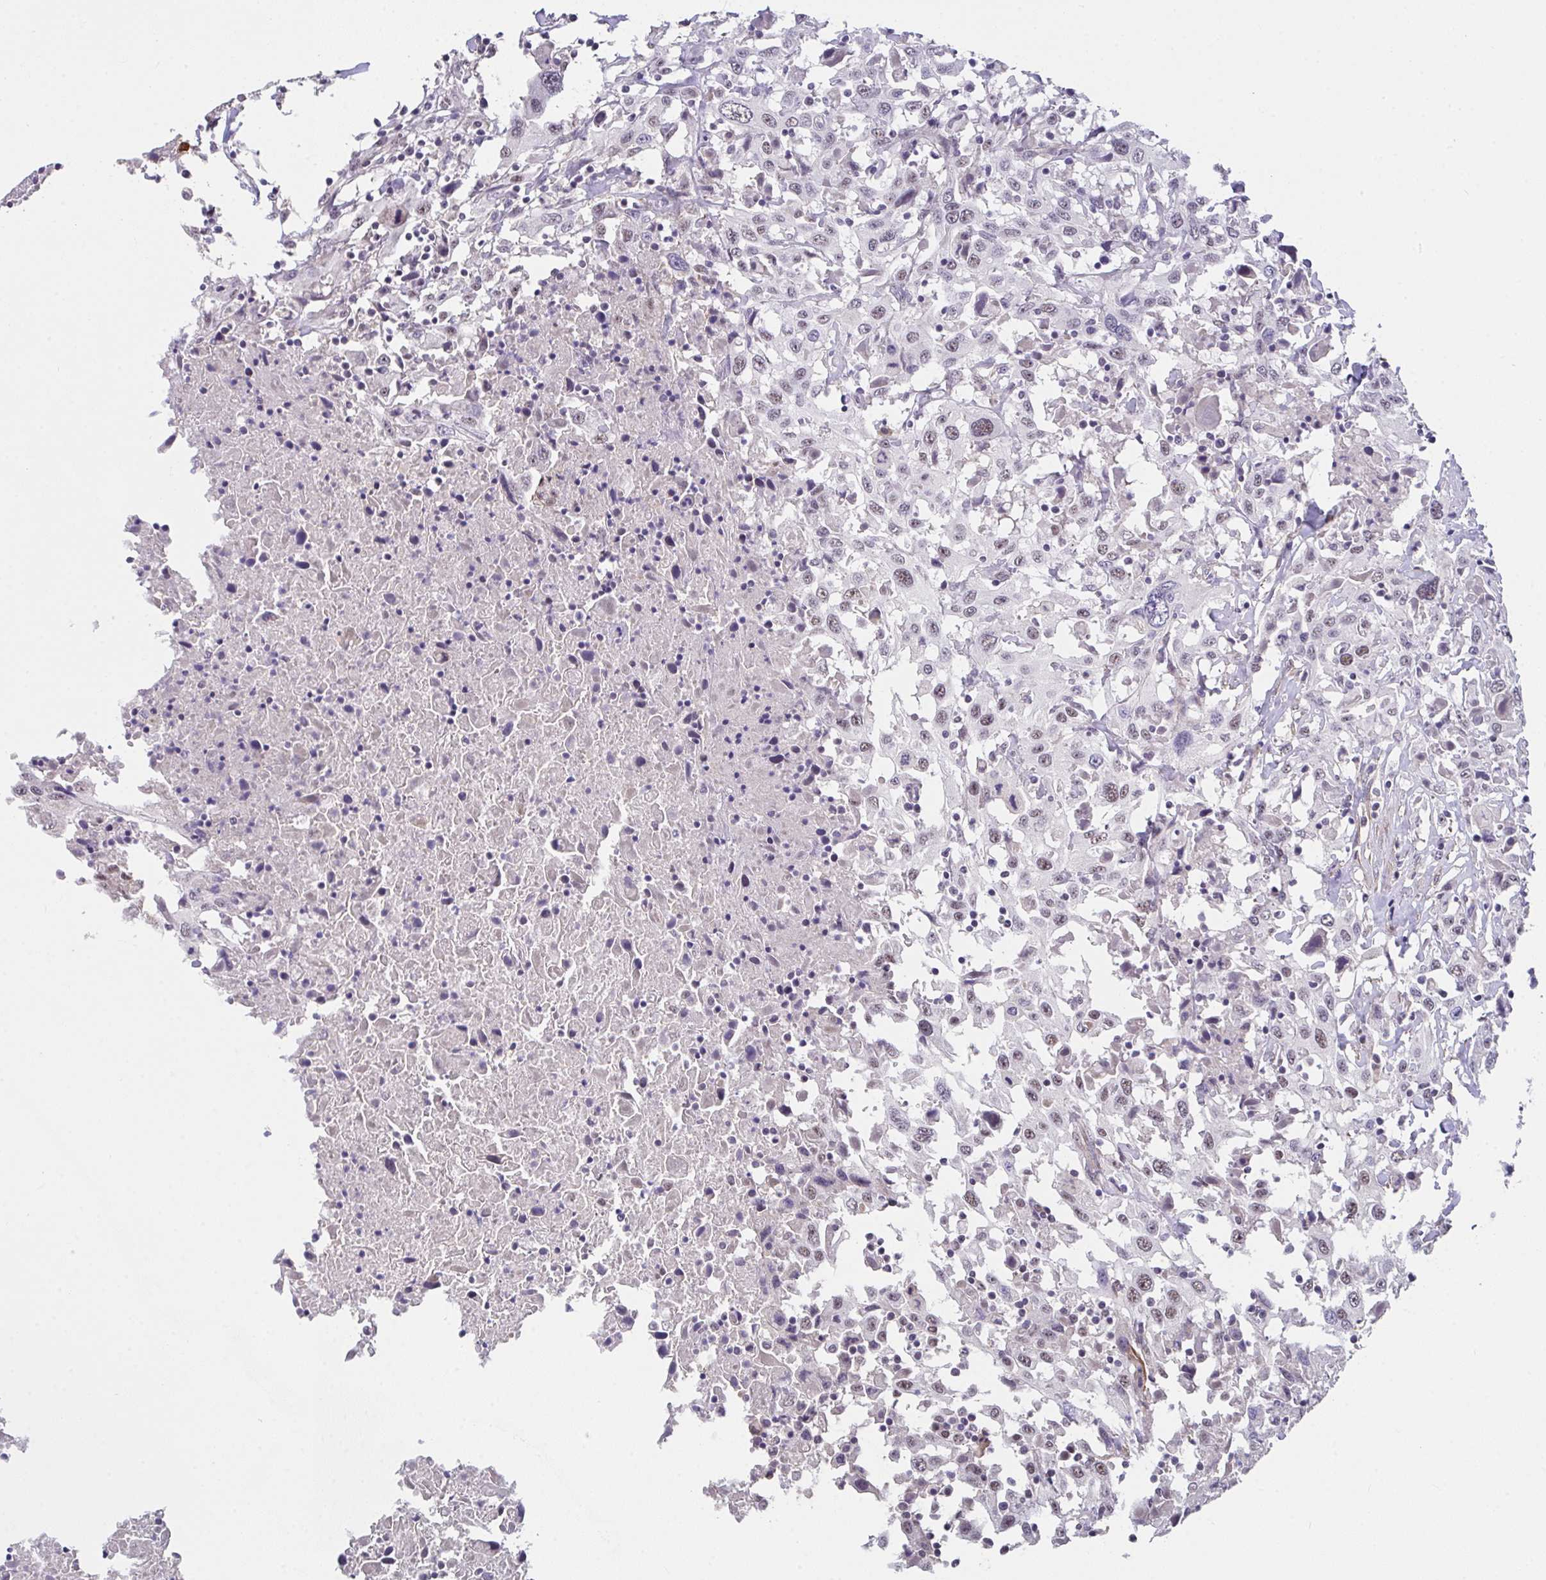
{"staining": {"intensity": "weak", "quantity": "<25%", "location": "nuclear"}, "tissue": "urothelial cancer", "cell_type": "Tumor cells", "image_type": "cancer", "snomed": [{"axis": "morphology", "description": "Urothelial carcinoma, High grade"}, {"axis": "topography", "description": "Urinary bladder"}], "caption": "Immunohistochemical staining of urothelial cancer reveals no significant expression in tumor cells.", "gene": "RBBP6", "patient": {"sex": "male", "age": 61}}